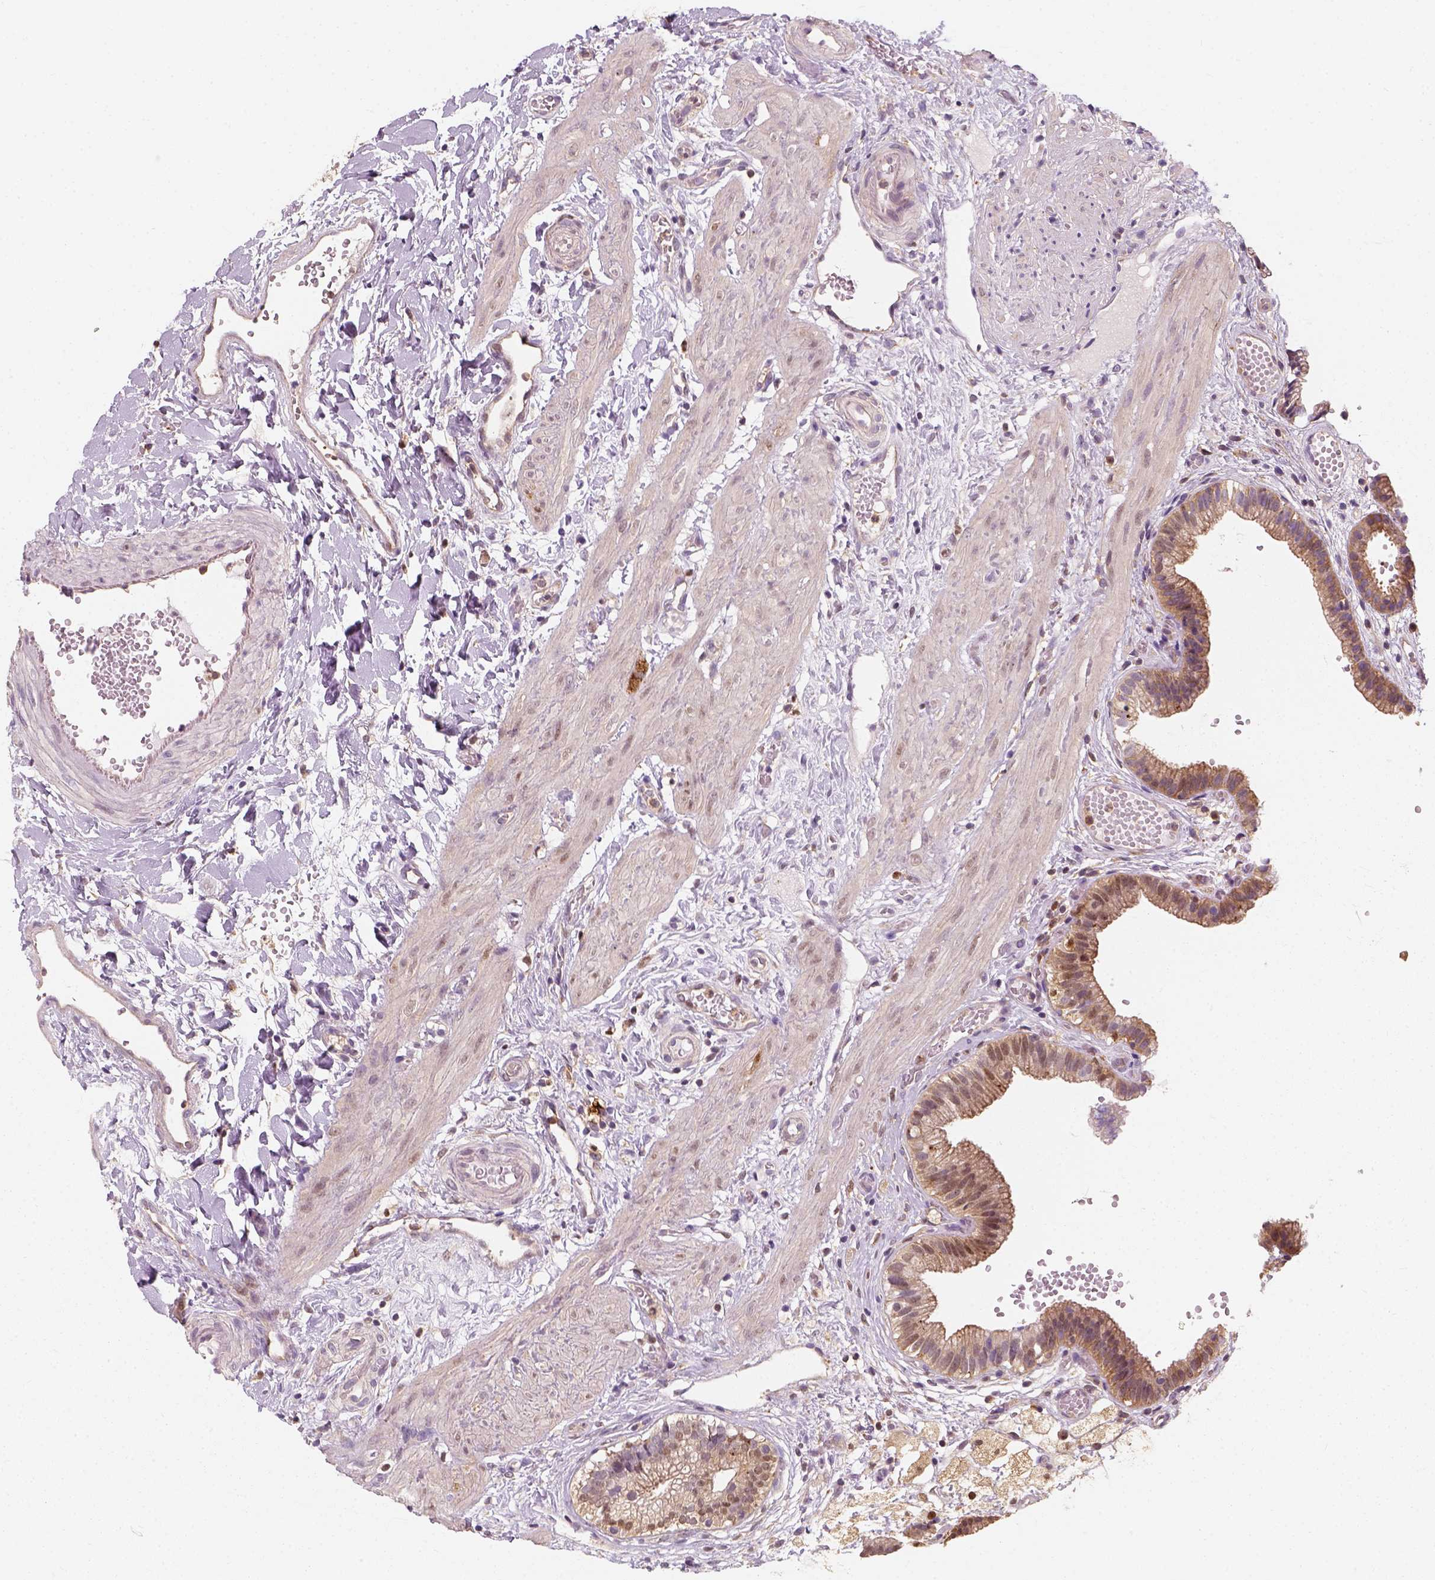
{"staining": {"intensity": "moderate", "quantity": ">75%", "location": "cytoplasmic/membranous"}, "tissue": "gallbladder", "cell_type": "Glandular cells", "image_type": "normal", "snomed": [{"axis": "morphology", "description": "Normal tissue, NOS"}, {"axis": "topography", "description": "Gallbladder"}], "caption": "Protein analysis of normal gallbladder demonstrates moderate cytoplasmic/membranous expression in about >75% of glandular cells.", "gene": "SQSTM1", "patient": {"sex": "female", "age": 24}}